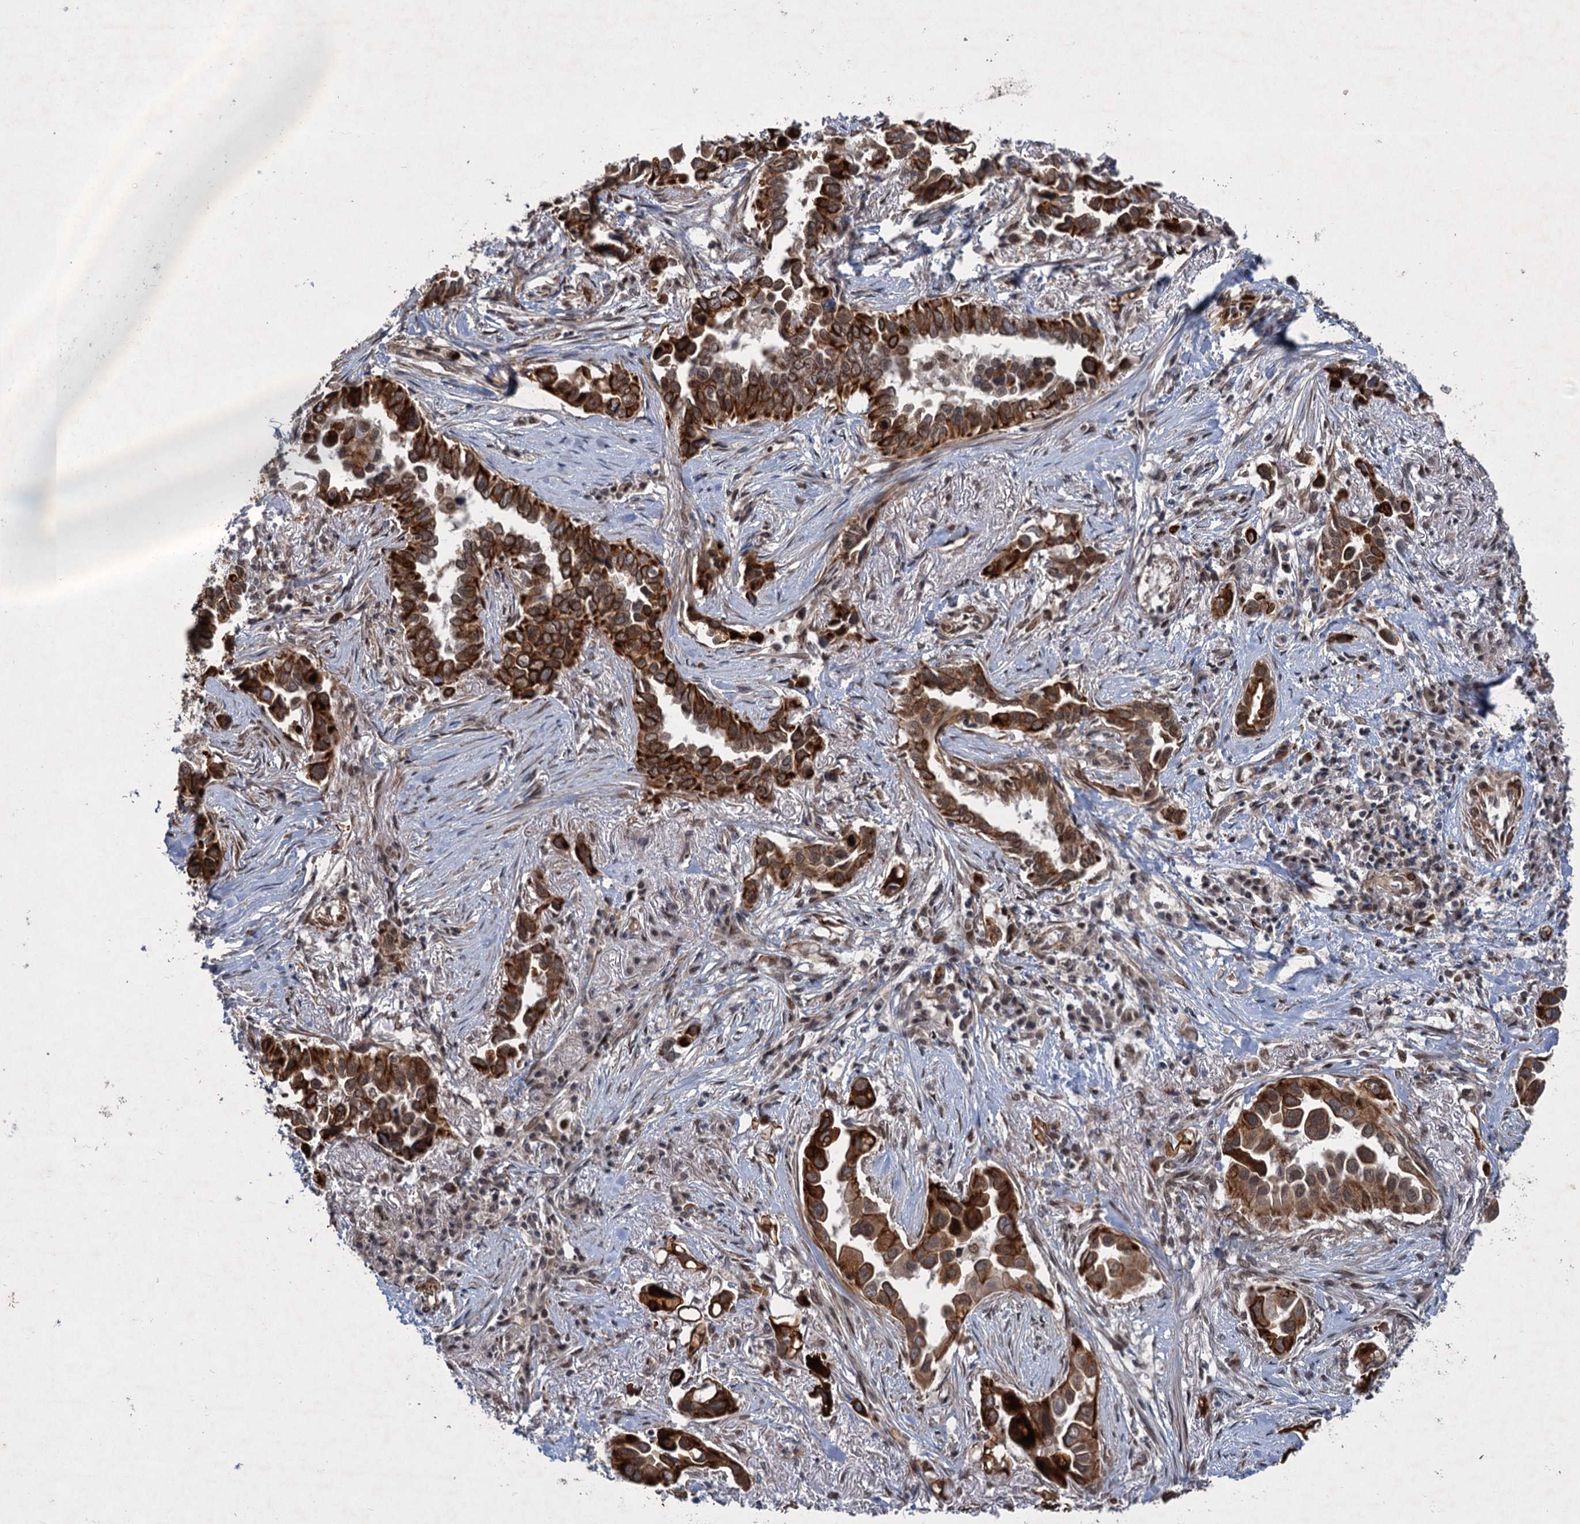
{"staining": {"intensity": "strong", "quantity": ">75%", "location": "cytoplasmic/membranous"}, "tissue": "lung cancer", "cell_type": "Tumor cells", "image_type": "cancer", "snomed": [{"axis": "morphology", "description": "Adenocarcinoma, NOS"}, {"axis": "topography", "description": "Lung"}], "caption": "Lung adenocarcinoma stained for a protein (brown) exhibits strong cytoplasmic/membranous positive expression in about >75% of tumor cells.", "gene": "TTC31", "patient": {"sex": "female", "age": 76}}